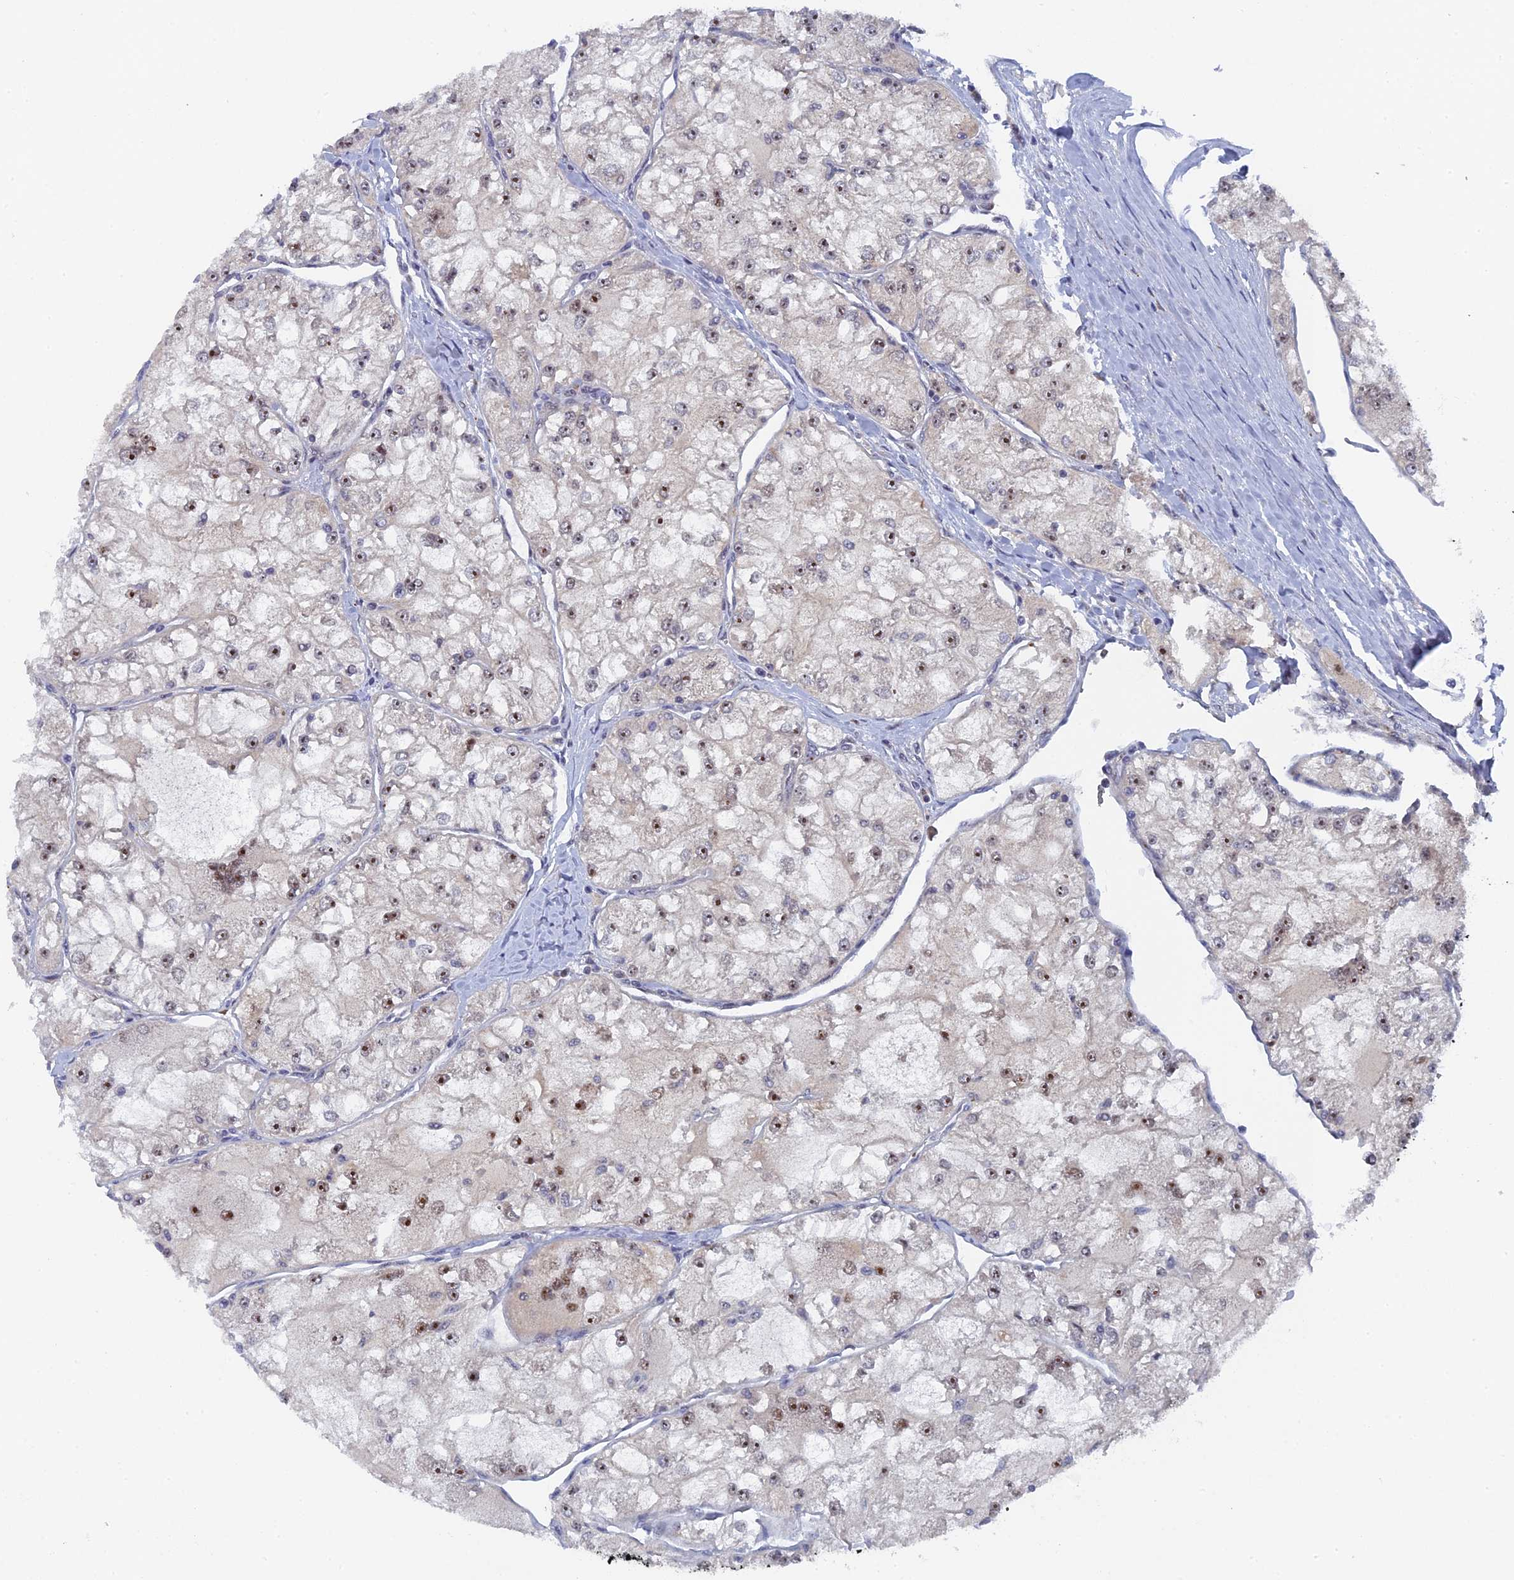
{"staining": {"intensity": "moderate", "quantity": "25%-75%", "location": "nuclear"}, "tissue": "renal cancer", "cell_type": "Tumor cells", "image_type": "cancer", "snomed": [{"axis": "morphology", "description": "Adenocarcinoma, NOS"}, {"axis": "topography", "description": "Kidney"}], "caption": "Renal cancer (adenocarcinoma) tissue demonstrates moderate nuclear expression in approximately 25%-75% of tumor cells, visualized by immunohistochemistry.", "gene": "MIGA2", "patient": {"sex": "female", "age": 72}}